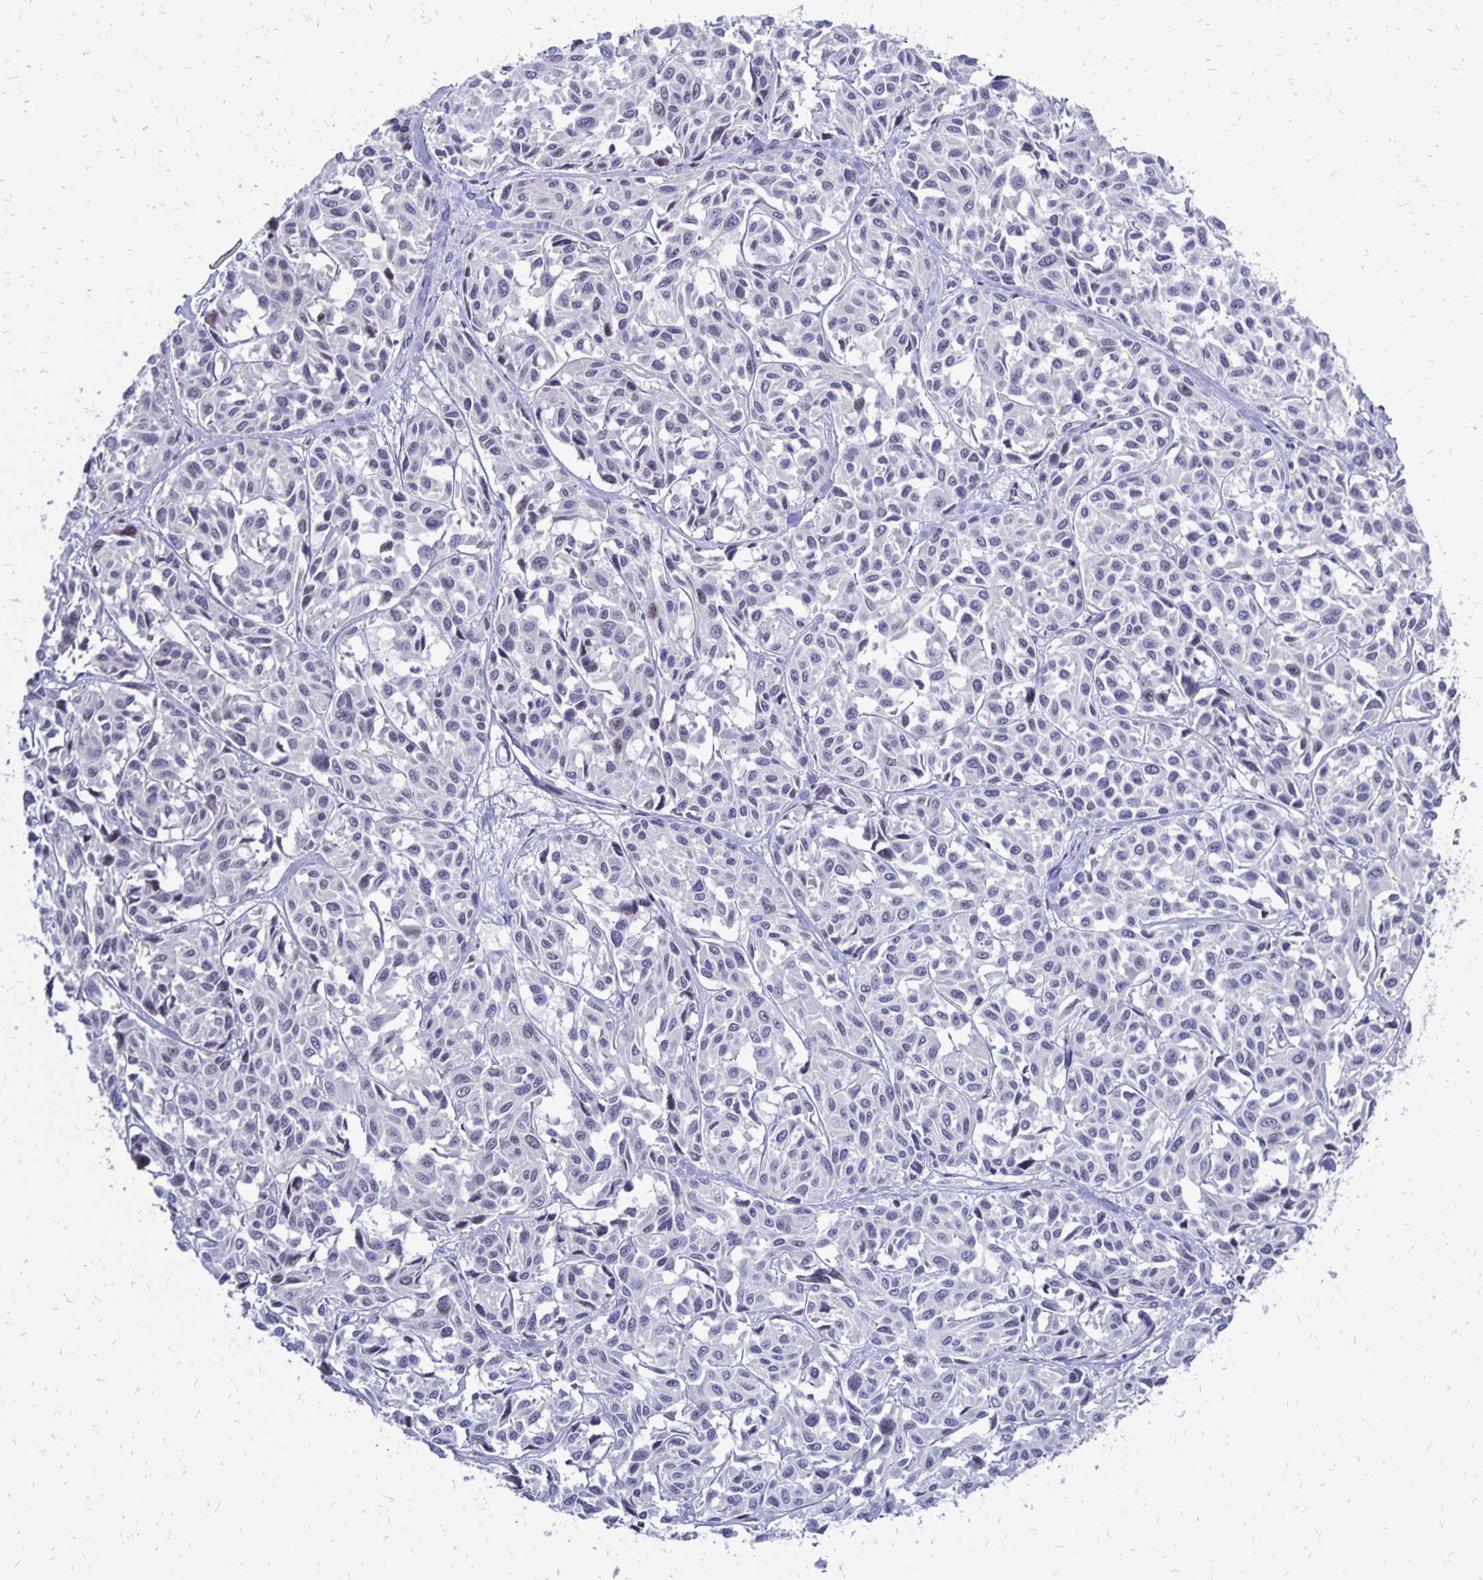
{"staining": {"intensity": "negative", "quantity": "none", "location": "none"}, "tissue": "melanoma", "cell_type": "Tumor cells", "image_type": "cancer", "snomed": [{"axis": "morphology", "description": "Malignant melanoma, NOS"}, {"axis": "topography", "description": "Skin"}], "caption": "Malignant melanoma stained for a protein using immunohistochemistry exhibits no positivity tumor cells.", "gene": "DCK", "patient": {"sex": "female", "age": 66}}